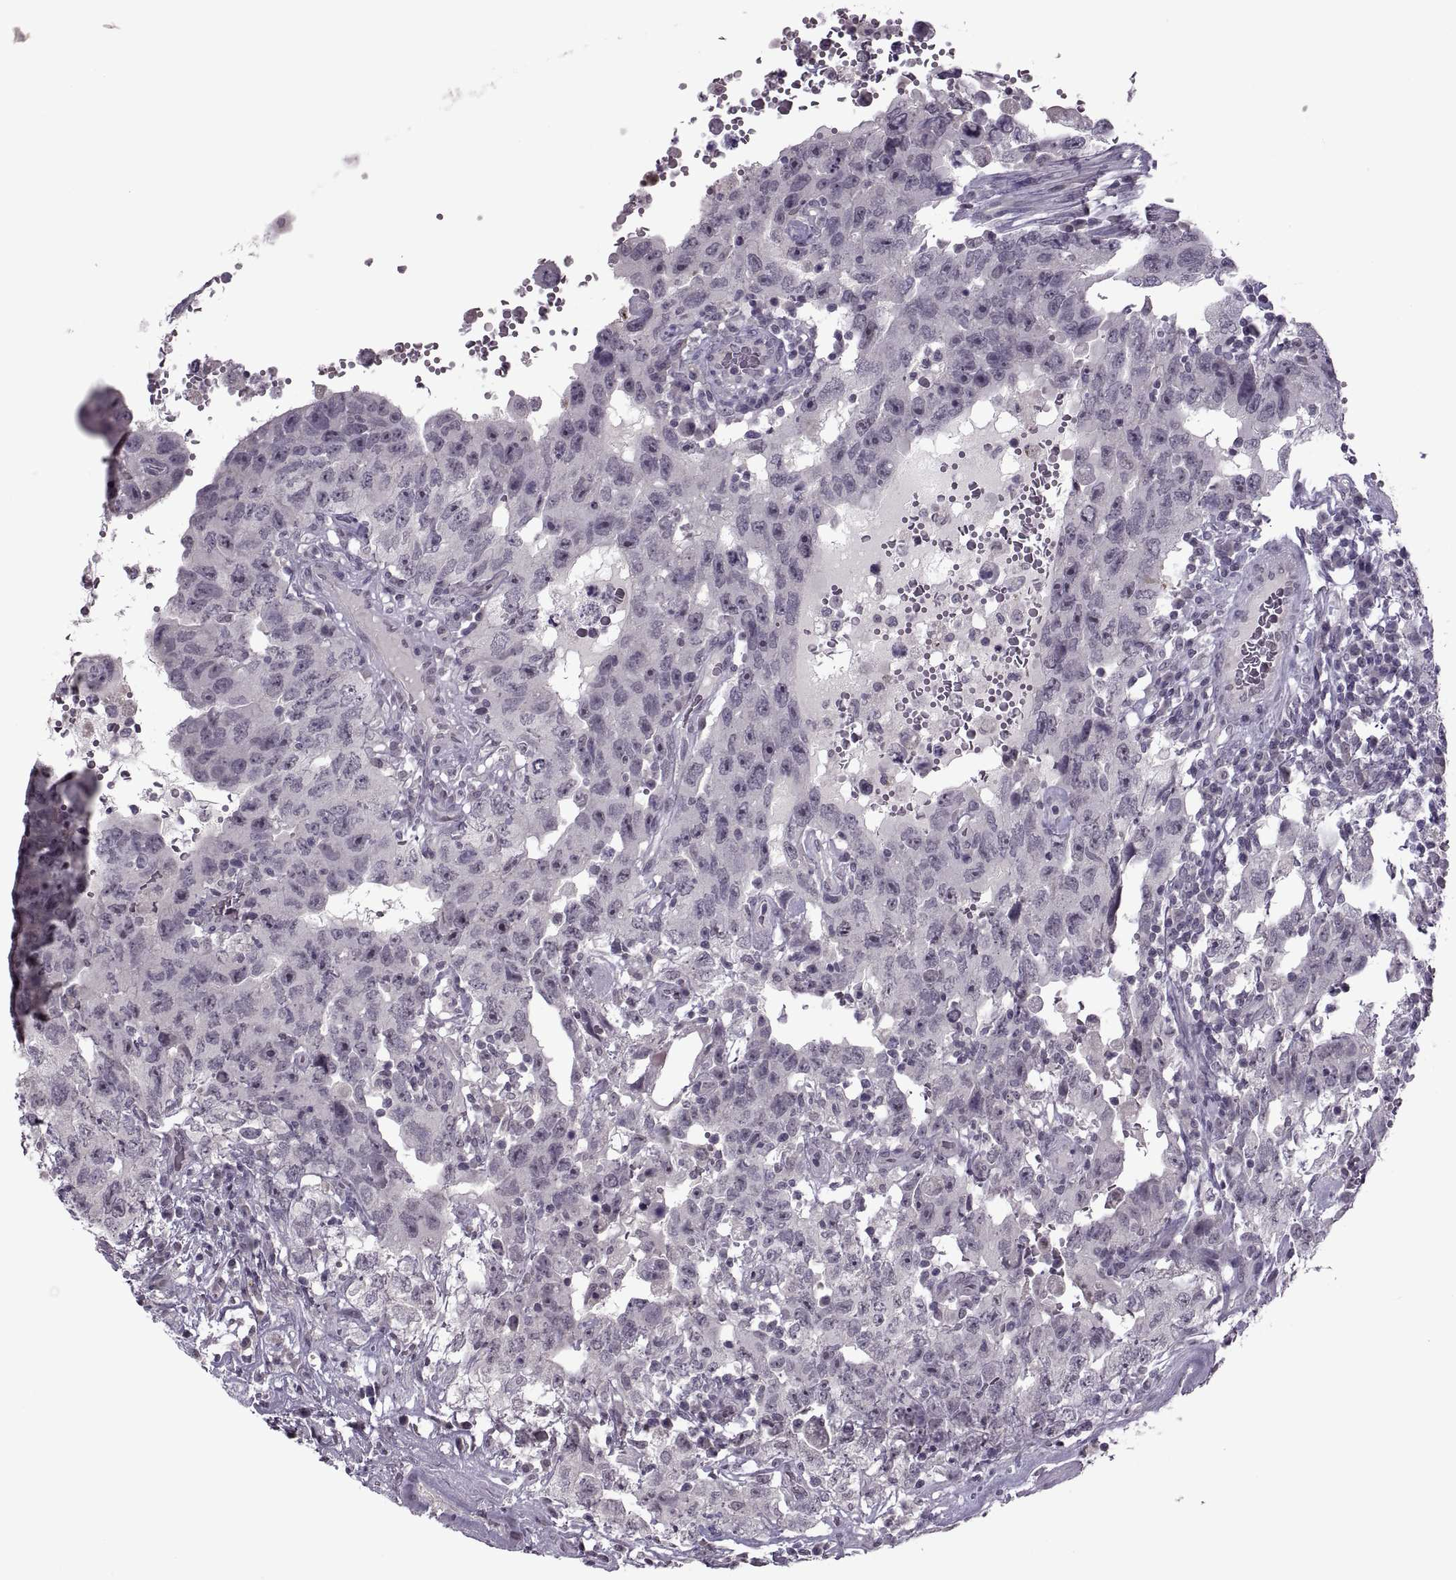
{"staining": {"intensity": "negative", "quantity": "none", "location": "none"}, "tissue": "testis cancer", "cell_type": "Tumor cells", "image_type": "cancer", "snomed": [{"axis": "morphology", "description": "Carcinoma, Embryonal, NOS"}, {"axis": "topography", "description": "Testis"}], "caption": "Immunohistochemistry micrograph of human embryonal carcinoma (testis) stained for a protein (brown), which demonstrates no expression in tumor cells.", "gene": "MGAT4D", "patient": {"sex": "male", "age": 26}}